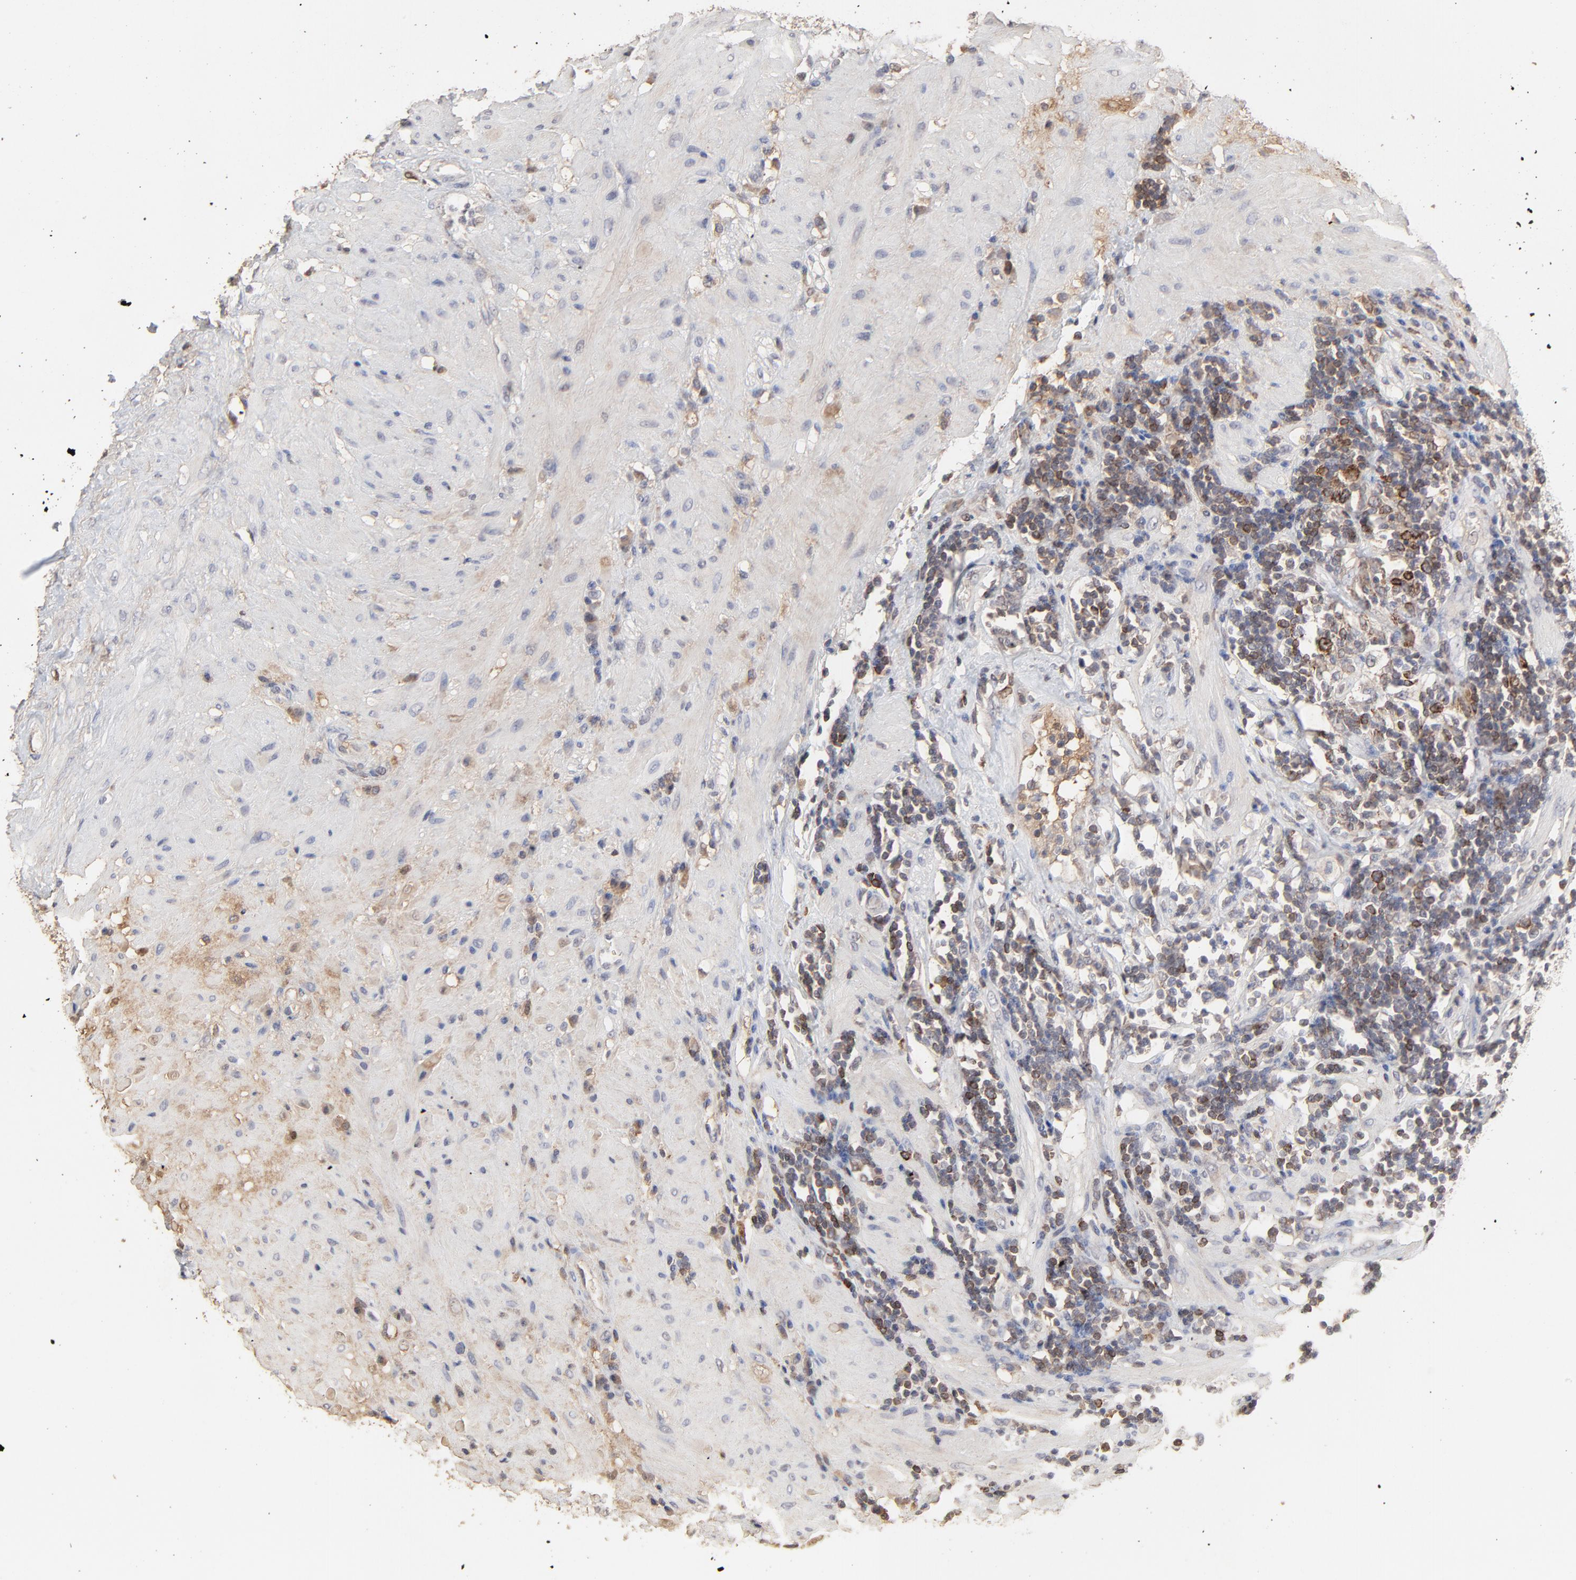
{"staining": {"intensity": "weak", "quantity": "<25%", "location": "cytoplasmic/membranous"}, "tissue": "seminal vesicle", "cell_type": "Glandular cells", "image_type": "normal", "snomed": [{"axis": "morphology", "description": "Normal tissue, NOS"}, {"axis": "topography", "description": "Seminal veicle"}], "caption": "Glandular cells are negative for protein expression in normal human seminal vesicle. (Brightfield microscopy of DAB immunohistochemistry at high magnification).", "gene": "VPREB3", "patient": {"sex": "male", "age": 61}}